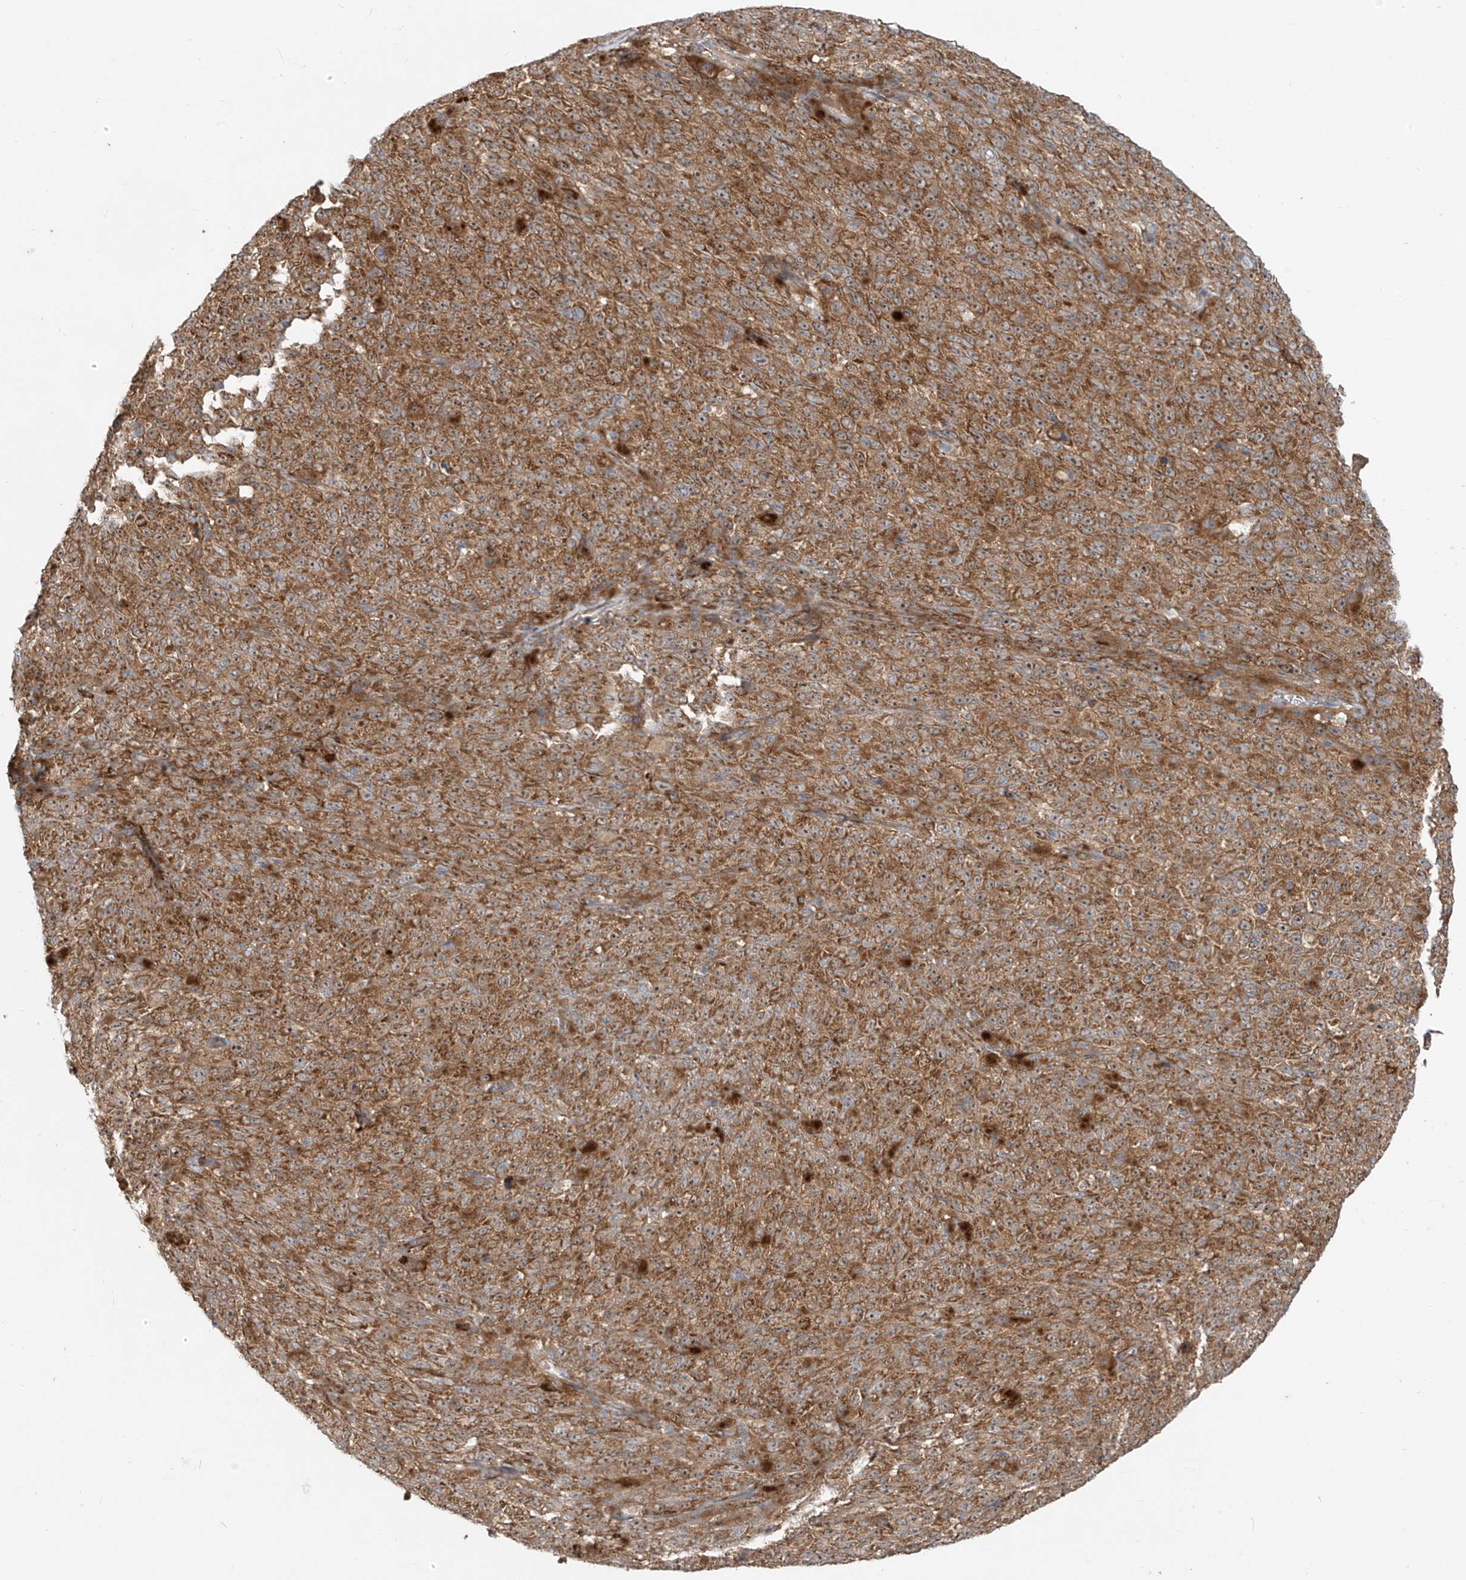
{"staining": {"intensity": "moderate", "quantity": ">75%", "location": "cytoplasmic/membranous,nuclear"}, "tissue": "melanoma", "cell_type": "Tumor cells", "image_type": "cancer", "snomed": [{"axis": "morphology", "description": "Malignant melanoma, NOS"}, {"axis": "topography", "description": "Skin"}], "caption": "High-power microscopy captured an IHC photomicrograph of melanoma, revealing moderate cytoplasmic/membranous and nuclear staining in approximately >75% of tumor cells. Nuclei are stained in blue.", "gene": "KATNIP", "patient": {"sex": "female", "age": 82}}